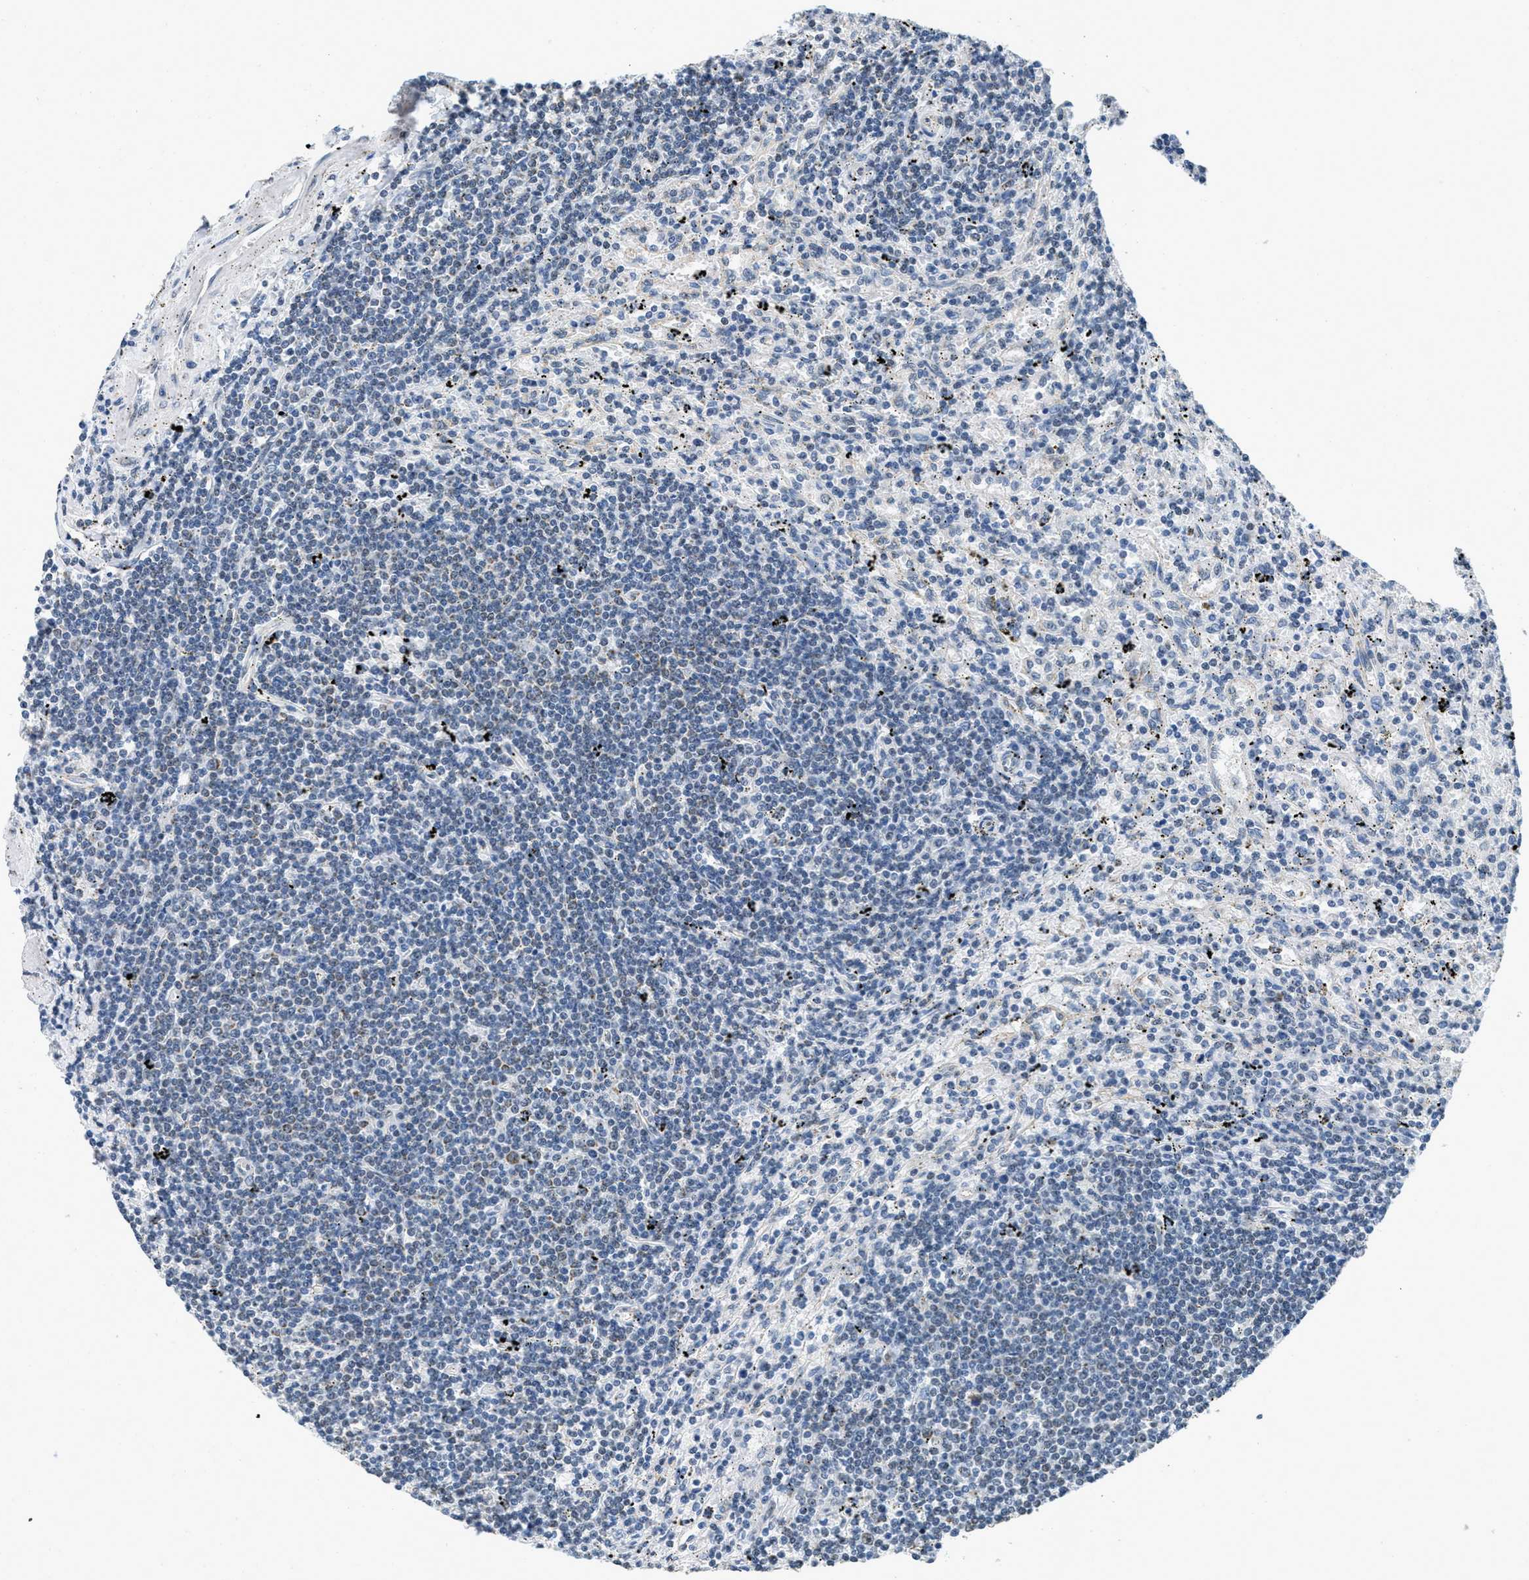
{"staining": {"intensity": "negative", "quantity": "none", "location": "none"}, "tissue": "lymphoma", "cell_type": "Tumor cells", "image_type": "cancer", "snomed": [{"axis": "morphology", "description": "Malignant lymphoma, non-Hodgkin's type, Low grade"}, {"axis": "topography", "description": "Spleen"}], "caption": "IHC of low-grade malignant lymphoma, non-Hodgkin's type demonstrates no expression in tumor cells.", "gene": "TOMM70", "patient": {"sex": "male", "age": 76}}